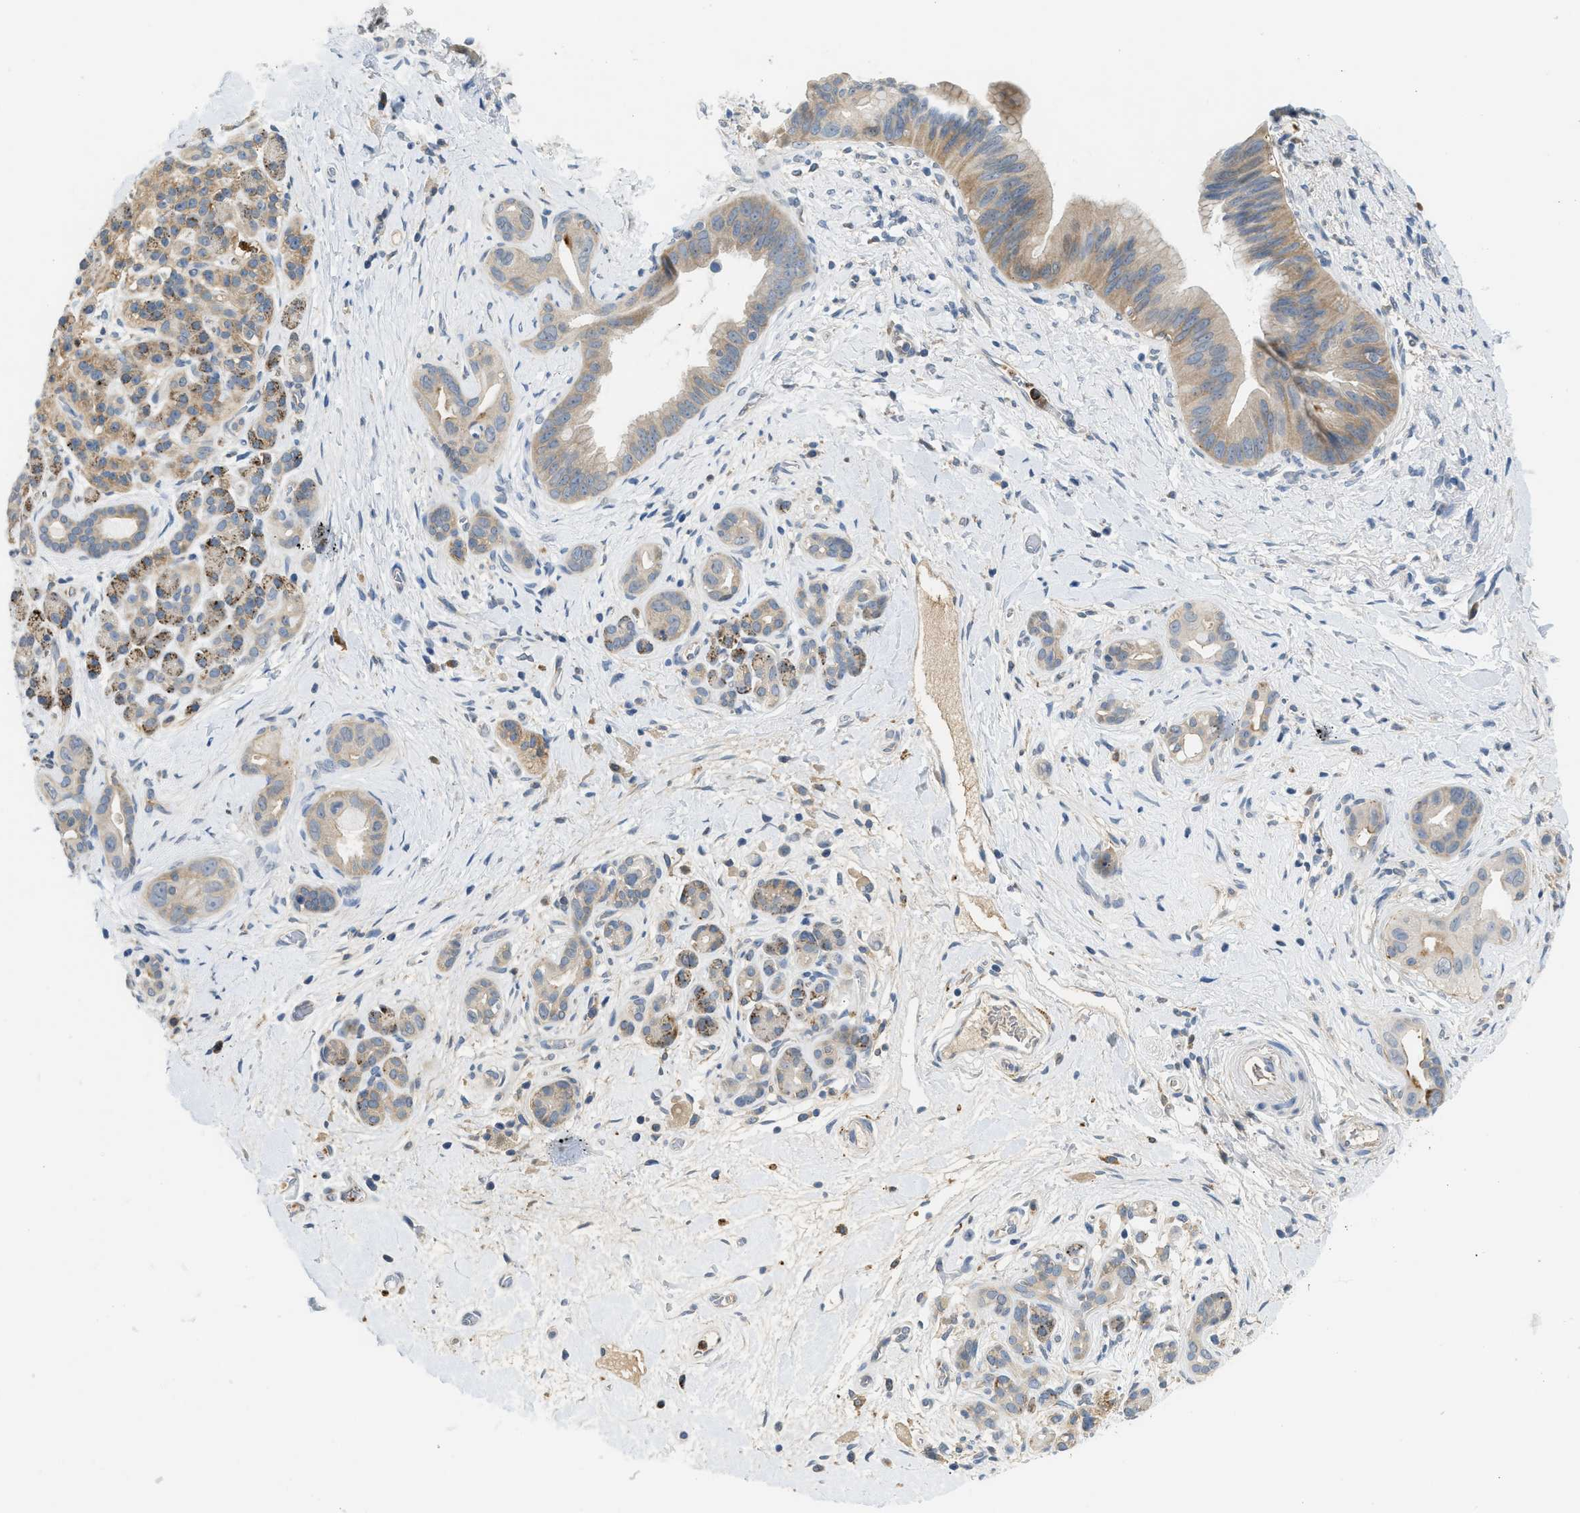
{"staining": {"intensity": "weak", "quantity": ">75%", "location": "cytoplasmic/membranous"}, "tissue": "pancreatic cancer", "cell_type": "Tumor cells", "image_type": "cancer", "snomed": [{"axis": "morphology", "description": "Adenocarcinoma, NOS"}, {"axis": "topography", "description": "Pancreas"}], "caption": "High-power microscopy captured an immunohistochemistry (IHC) image of pancreatic adenocarcinoma, revealing weak cytoplasmic/membranous expression in about >75% of tumor cells. (IHC, brightfield microscopy, high magnification).", "gene": "RHBDF2", "patient": {"sex": "male", "age": 55}}